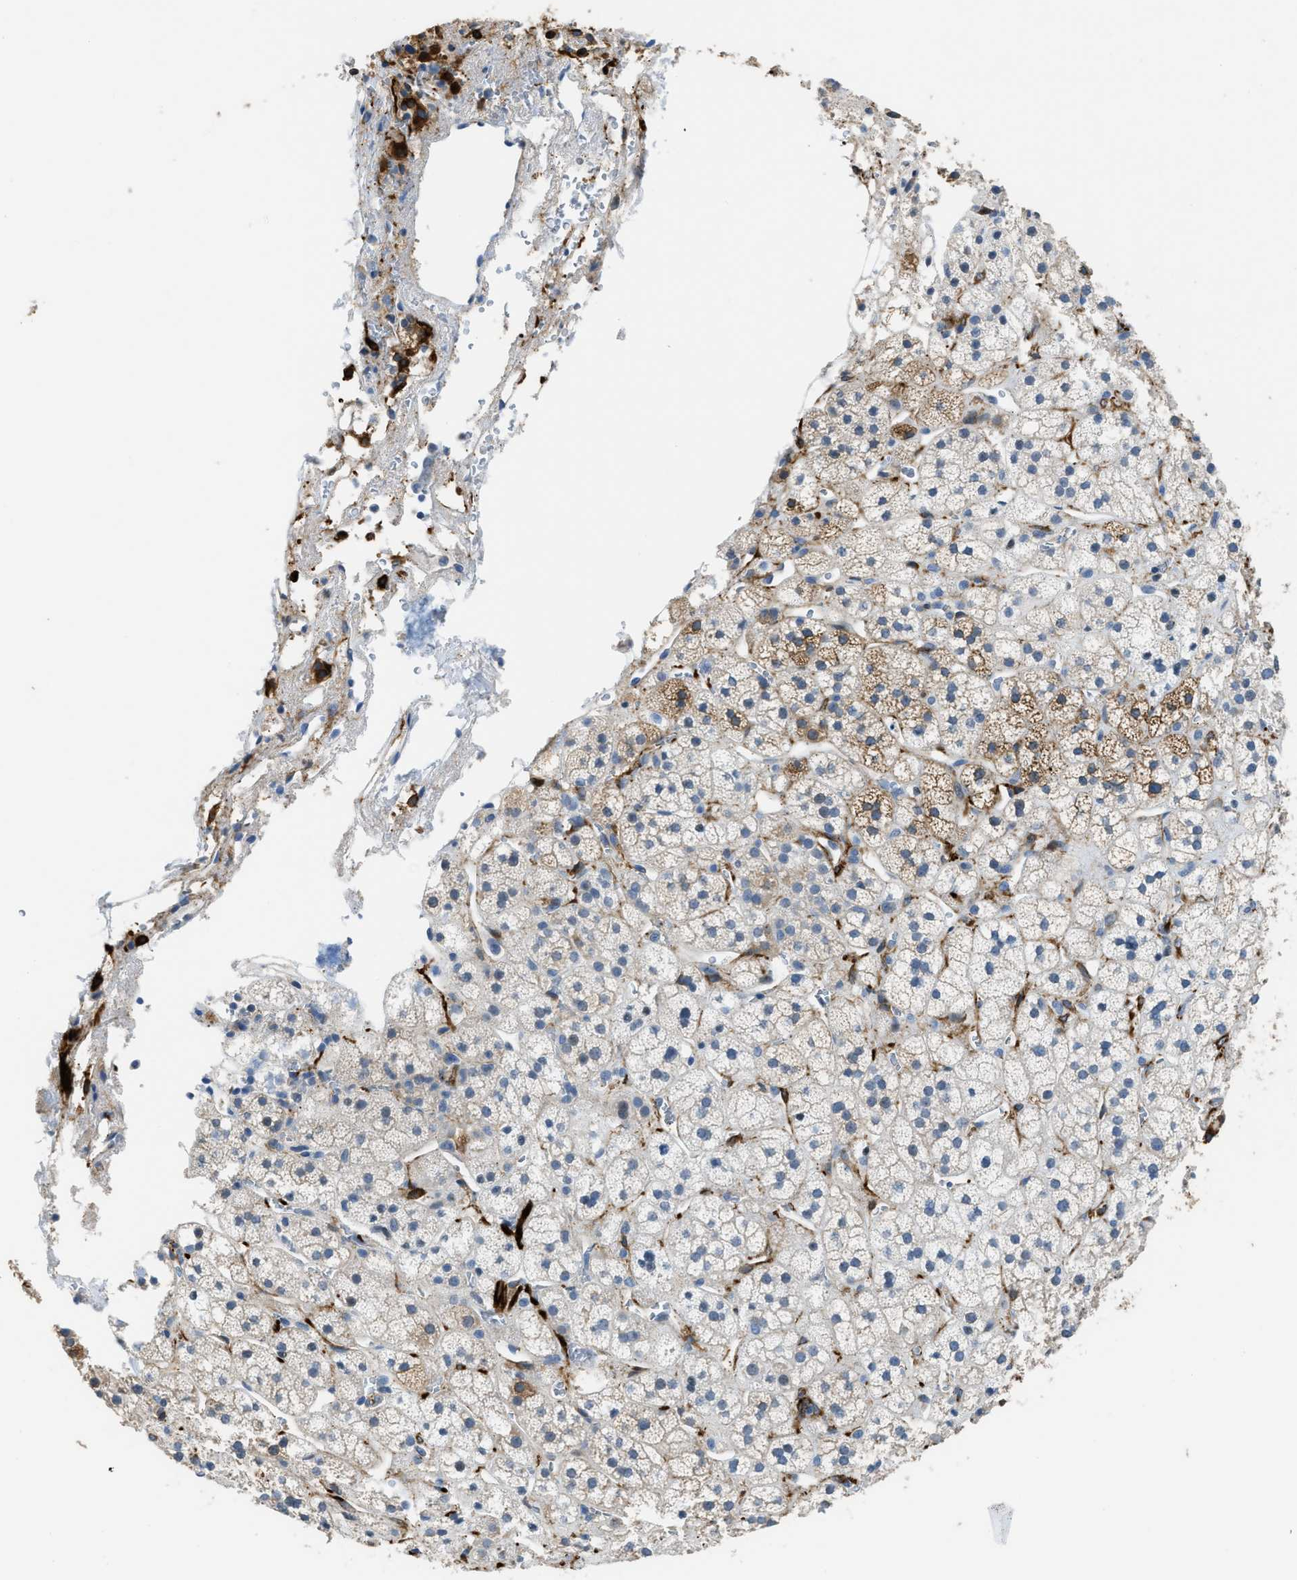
{"staining": {"intensity": "moderate", "quantity": "<25%", "location": "cytoplasmic/membranous"}, "tissue": "adrenal gland", "cell_type": "Glandular cells", "image_type": "normal", "snomed": [{"axis": "morphology", "description": "Normal tissue, NOS"}, {"axis": "topography", "description": "Adrenal gland"}], "caption": "Protein staining displays moderate cytoplasmic/membranous staining in about <25% of glandular cells in normal adrenal gland. (brown staining indicates protein expression, while blue staining denotes nuclei).", "gene": "ZSWIM5", "patient": {"sex": "male", "age": 56}}